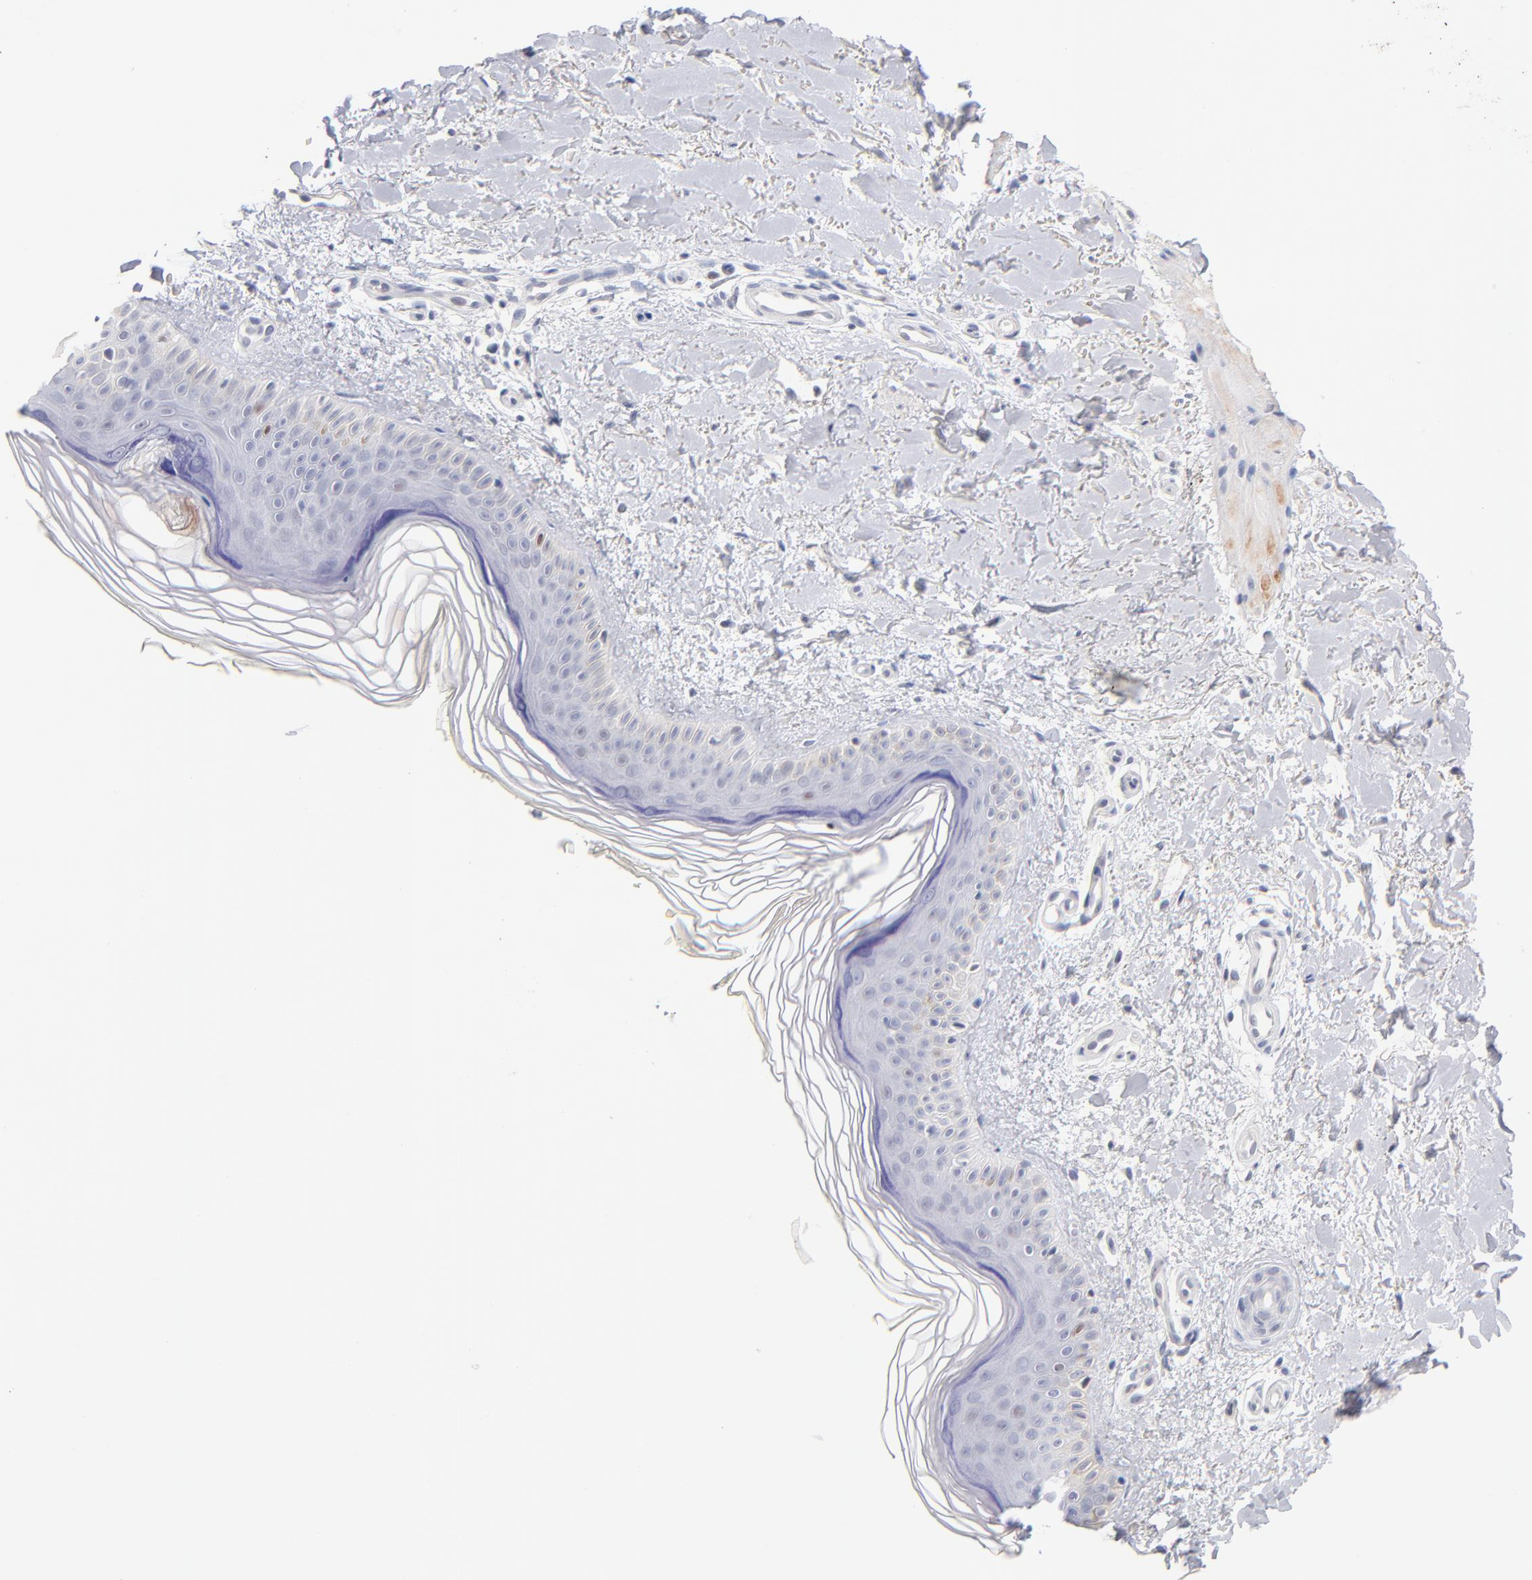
{"staining": {"intensity": "negative", "quantity": "none", "location": "none"}, "tissue": "skin", "cell_type": "Fibroblasts", "image_type": "normal", "snomed": [{"axis": "morphology", "description": "Normal tissue, NOS"}, {"axis": "topography", "description": "Skin"}], "caption": "Immunohistochemistry (IHC) micrograph of normal skin: human skin stained with DAB demonstrates no significant protein staining in fibroblasts.", "gene": "PARP1", "patient": {"sex": "female", "age": 19}}